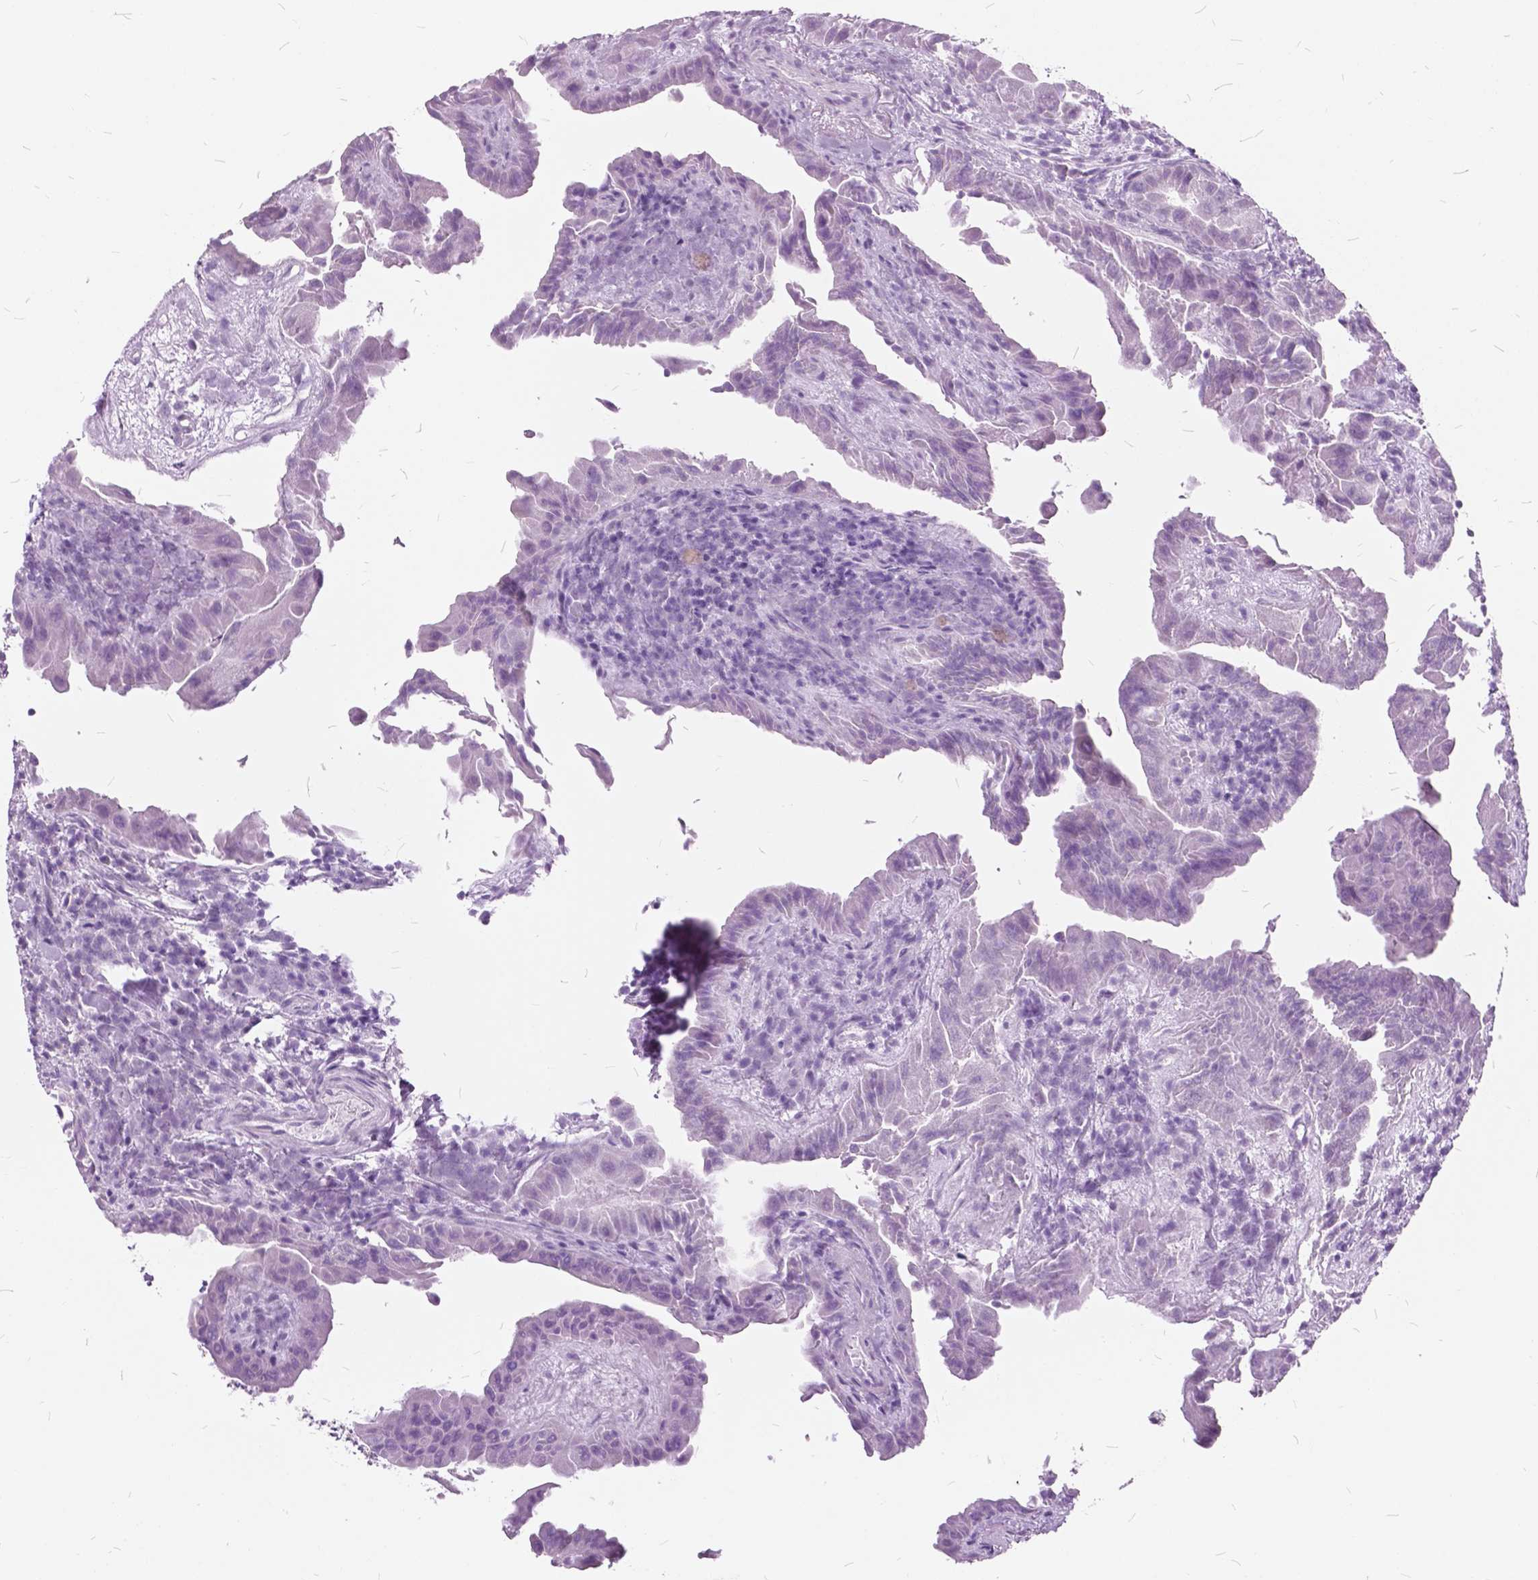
{"staining": {"intensity": "negative", "quantity": "none", "location": "none"}, "tissue": "thyroid cancer", "cell_type": "Tumor cells", "image_type": "cancer", "snomed": [{"axis": "morphology", "description": "Papillary adenocarcinoma, NOS"}, {"axis": "topography", "description": "Thyroid gland"}], "caption": "Tumor cells are negative for brown protein staining in thyroid cancer (papillary adenocarcinoma).", "gene": "SP140", "patient": {"sex": "female", "age": 37}}